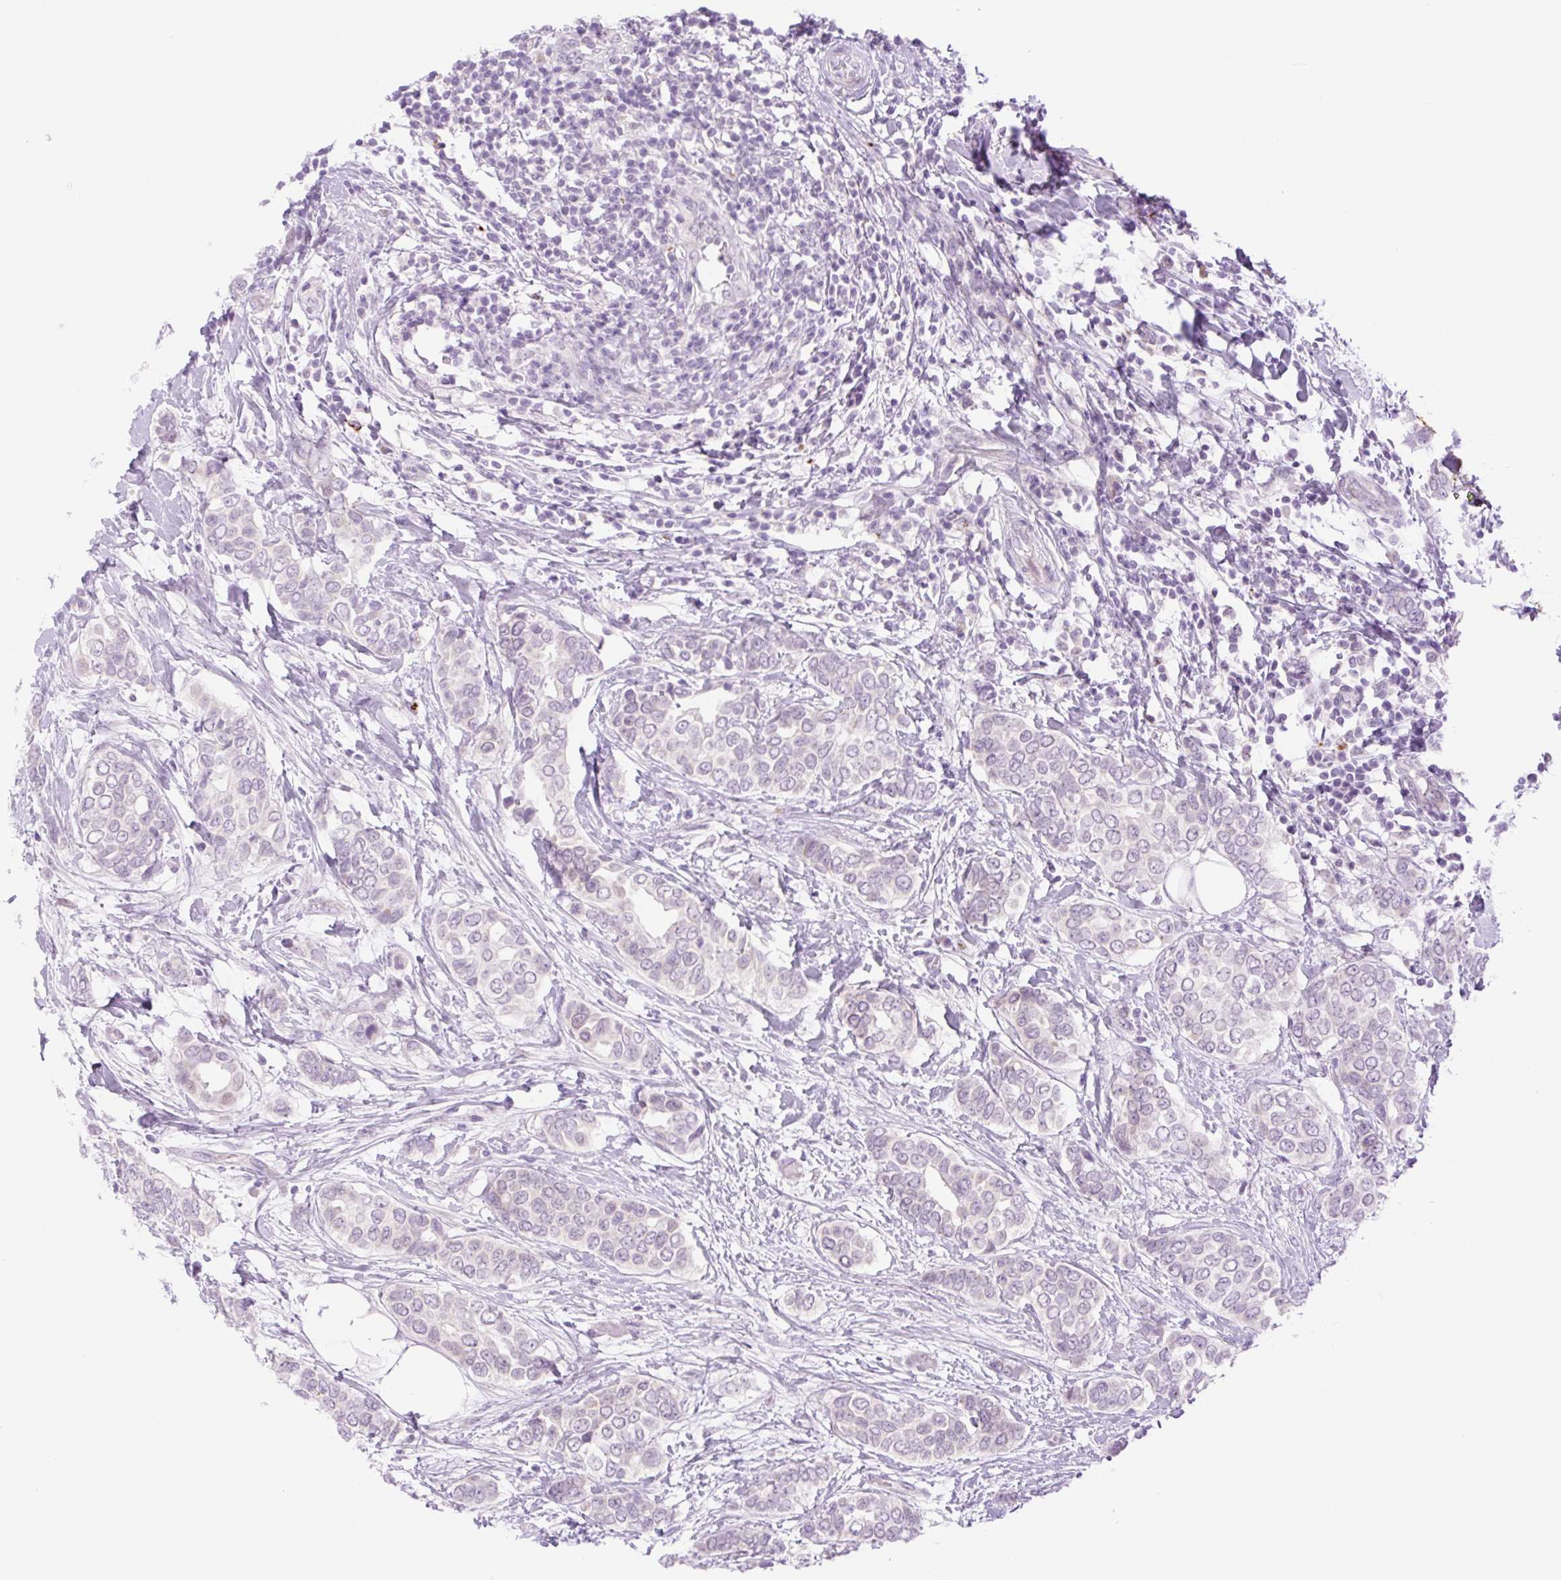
{"staining": {"intensity": "negative", "quantity": "none", "location": "none"}, "tissue": "breast cancer", "cell_type": "Tumor cells", "image_type": "cancer", "snomed": [{"axis": "morphology", "description": "Lobular carcinoma"}, {"axis": "topography", "description": "Breast"}], "caption": "Breast cancer (lobular carcinoma) stained for a protein using immunohistochemistry demonstrates no staining tumor cells.", "gene": "SPRYD4", "patient": {"sex": "female", "age": 51}}